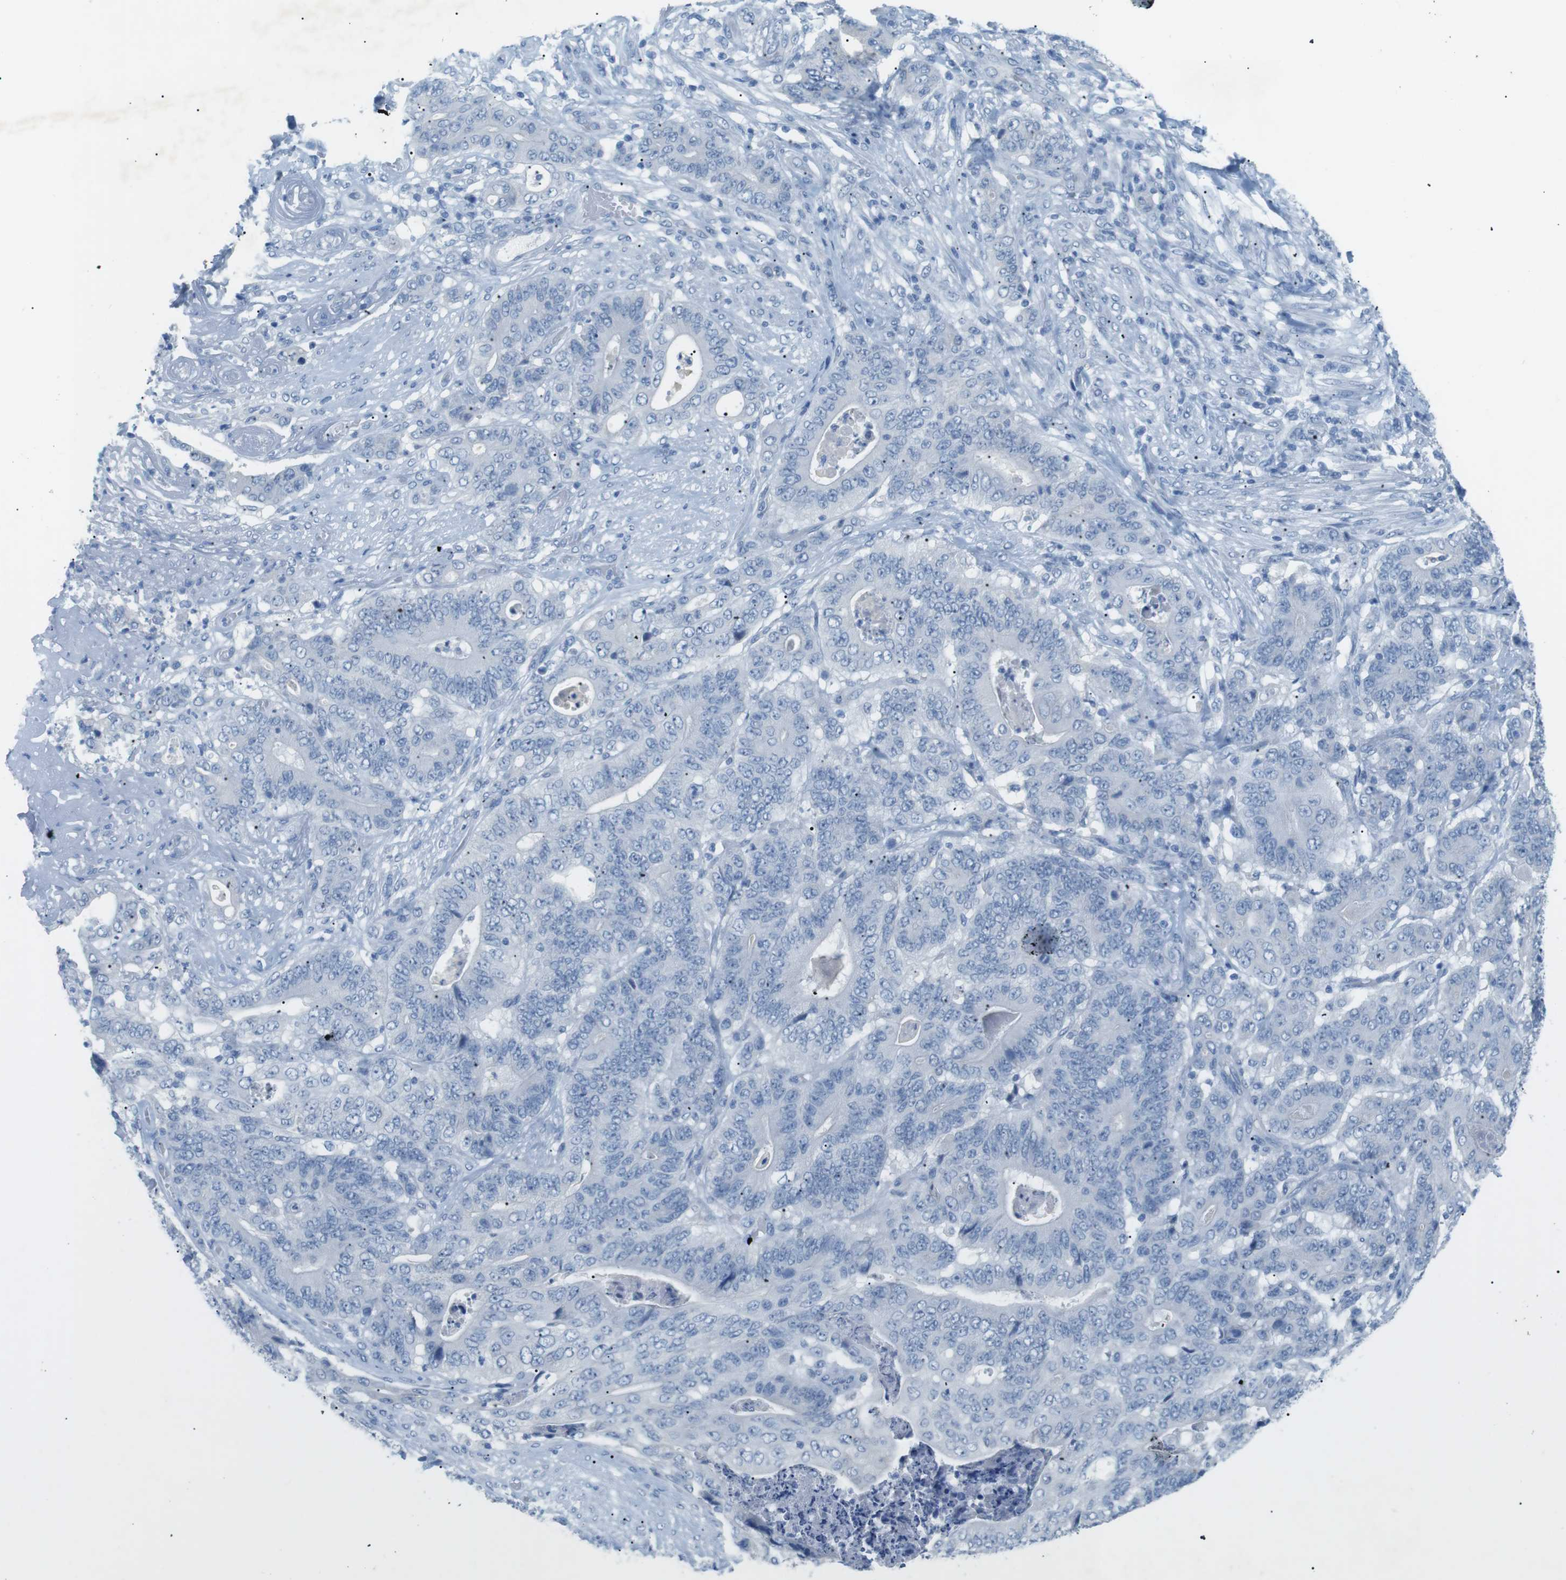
{"staining": {"intensity": "negative", "quantity": "none", "location": "none"}, "tissue": "stomach cancer", "cell_type": "Tumor cells", "image_type": "cancer", "snomed": [{"axis": "morphology", "description": "Adenocarcinoma, NOS"}, {"axis": "topography", "description": "Stomach"}], "caption": "The histopathology image displays no staining of tumor cells in stomach adenocarcinoma.", "gene": "SALL4", "patient": {"sex": "female", "age": 73}}